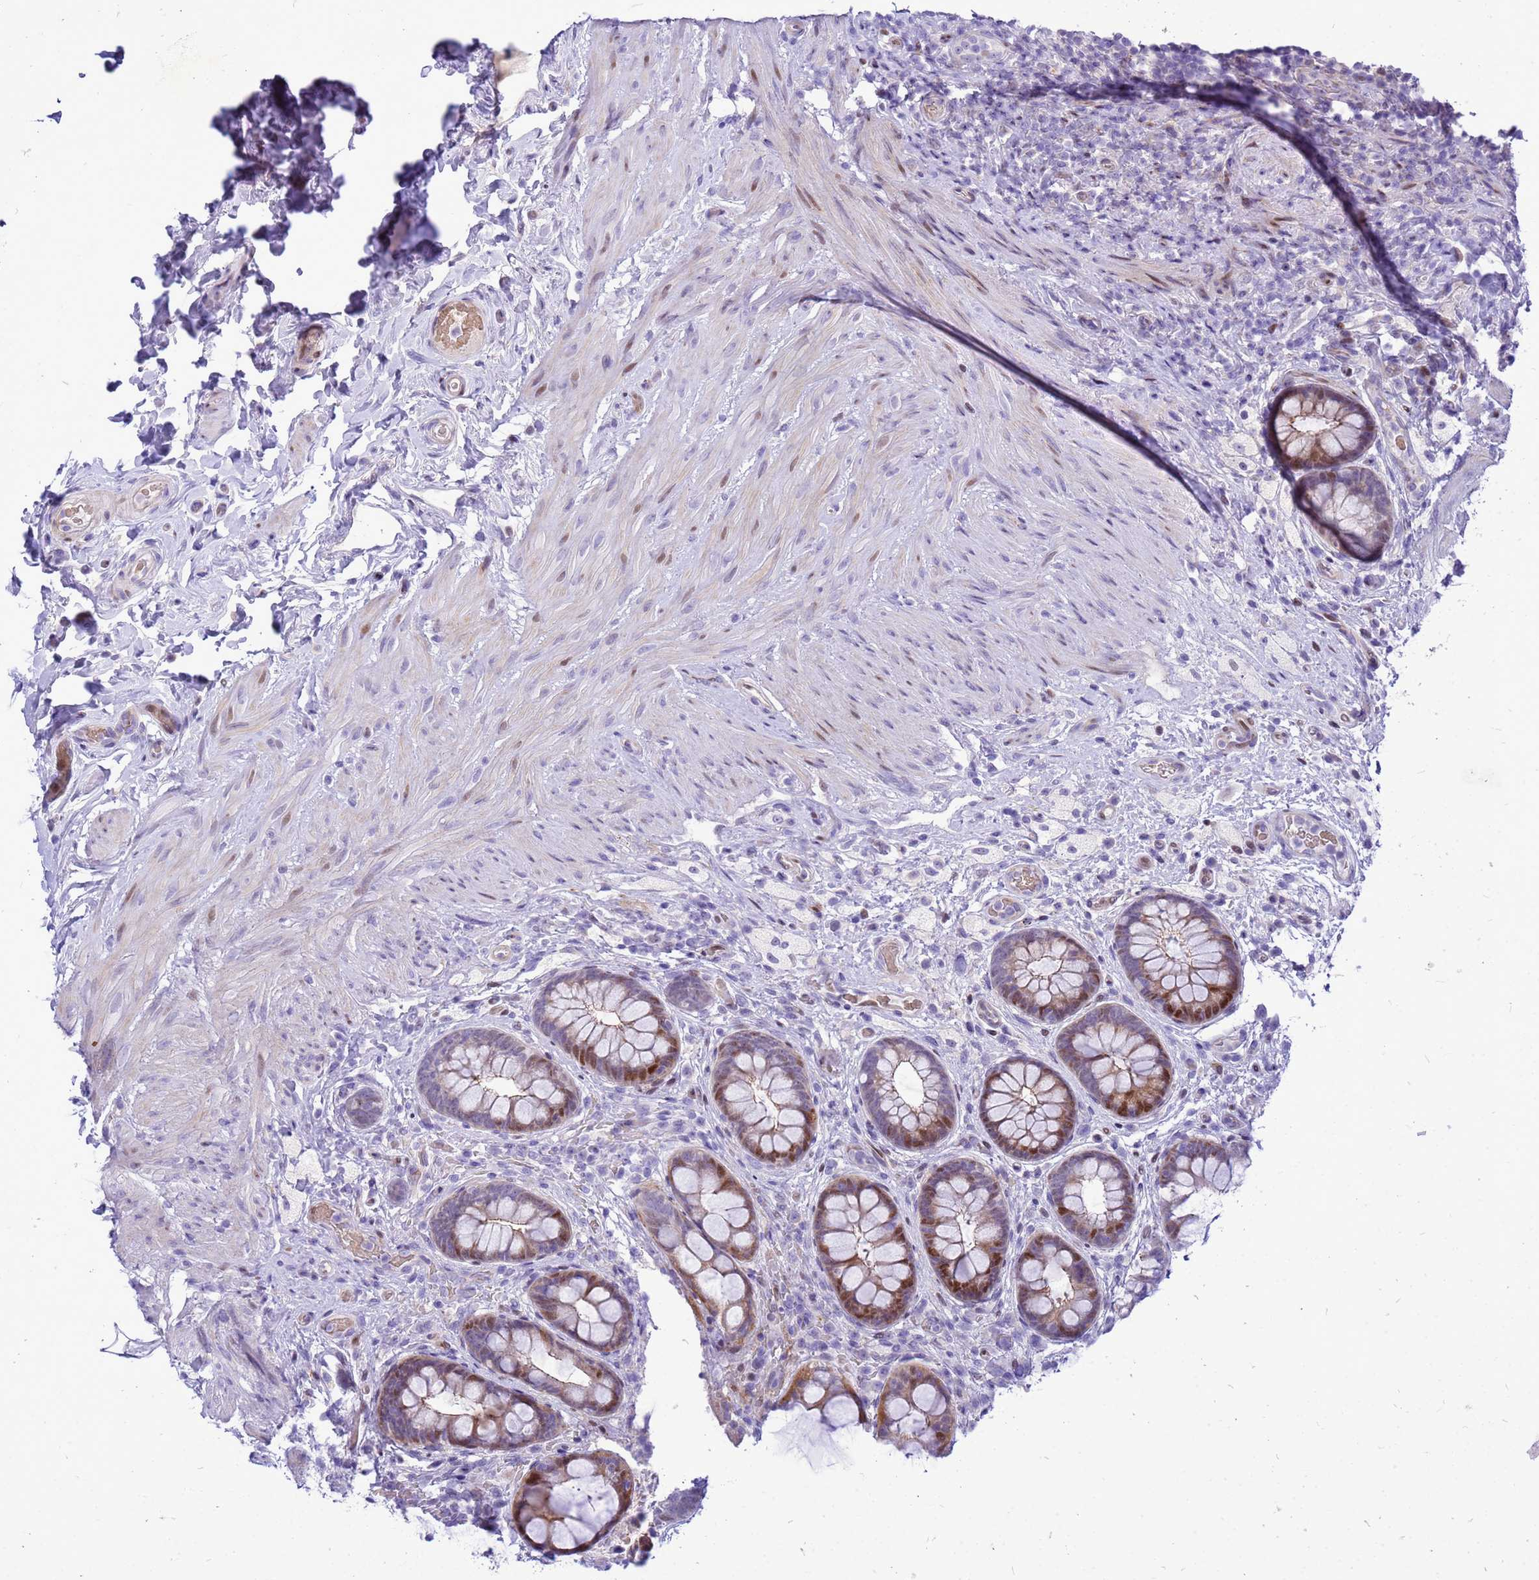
{"staining": {"intensity": "moderate", "quantity": "25%-75%", "location": "nuclear"}, "tissue": "rectum", "cell_type": "Glandular cells", "image_type": "normal", "snomed": [{"axis": "morphology", "description": "Normal tissue, NOS"}, {"axis": "topography", "description": "Rectum"}, {"axis": "topography", "description": "Peripheral nerve tissue"}], "caption": "Immunohistochemical staining of benign human rectum reveals medium levels of moderate nuclear staining in about 25%-75% of glandular cells. (DAB IHC with brightfield microscopy, high magnification).", "gene": "ADAMTS7", "patient": {"sex": "female", "age": 69}}